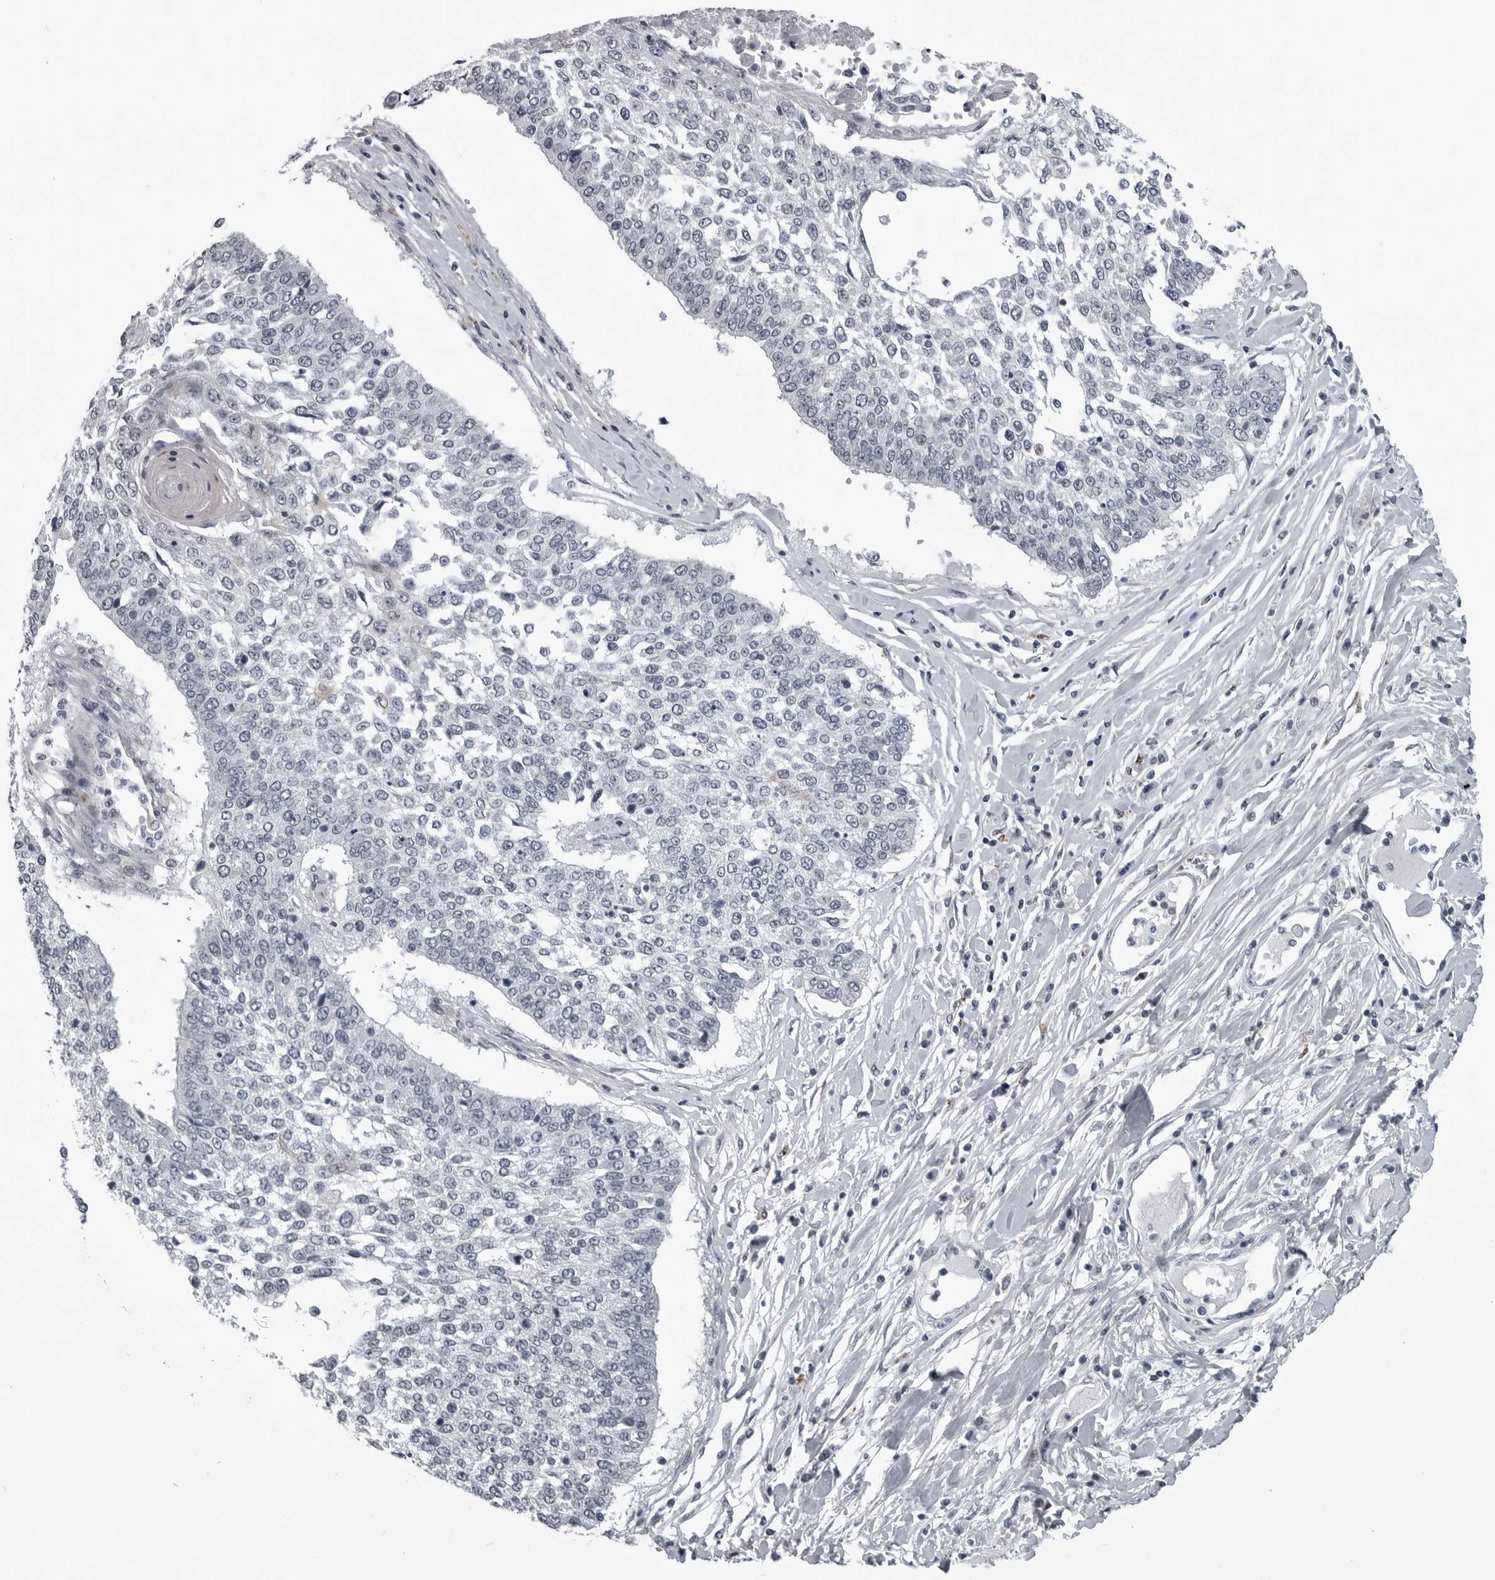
{"staining": {"intensity": "negative", "quantity": "none", "location": "none"}, "tissue": "lung cancer", "cell_type": "Tumor cells", "image_type": "cancer", "snomed": [{"axis": "morphology", "description": "Normal tissue, NOS"}, {"axis": "morphology", "description": "Squamous cell carcinoma, NOS"}, {"axis": "topography", "description": "Cartilage tissue"}, {"axis": "topography", "description": "Bronchus"}, {"axis": "topography", "description": "Lung"}, {"axis": "topography", "description": "Peripheral nerve tissue"}], "caption": "Tumor cells are negative for brown protein staining in lung squamous cell carcinoma.", "gene": "LYSMD1", "patient": {"sex": "female", "age": 49}}